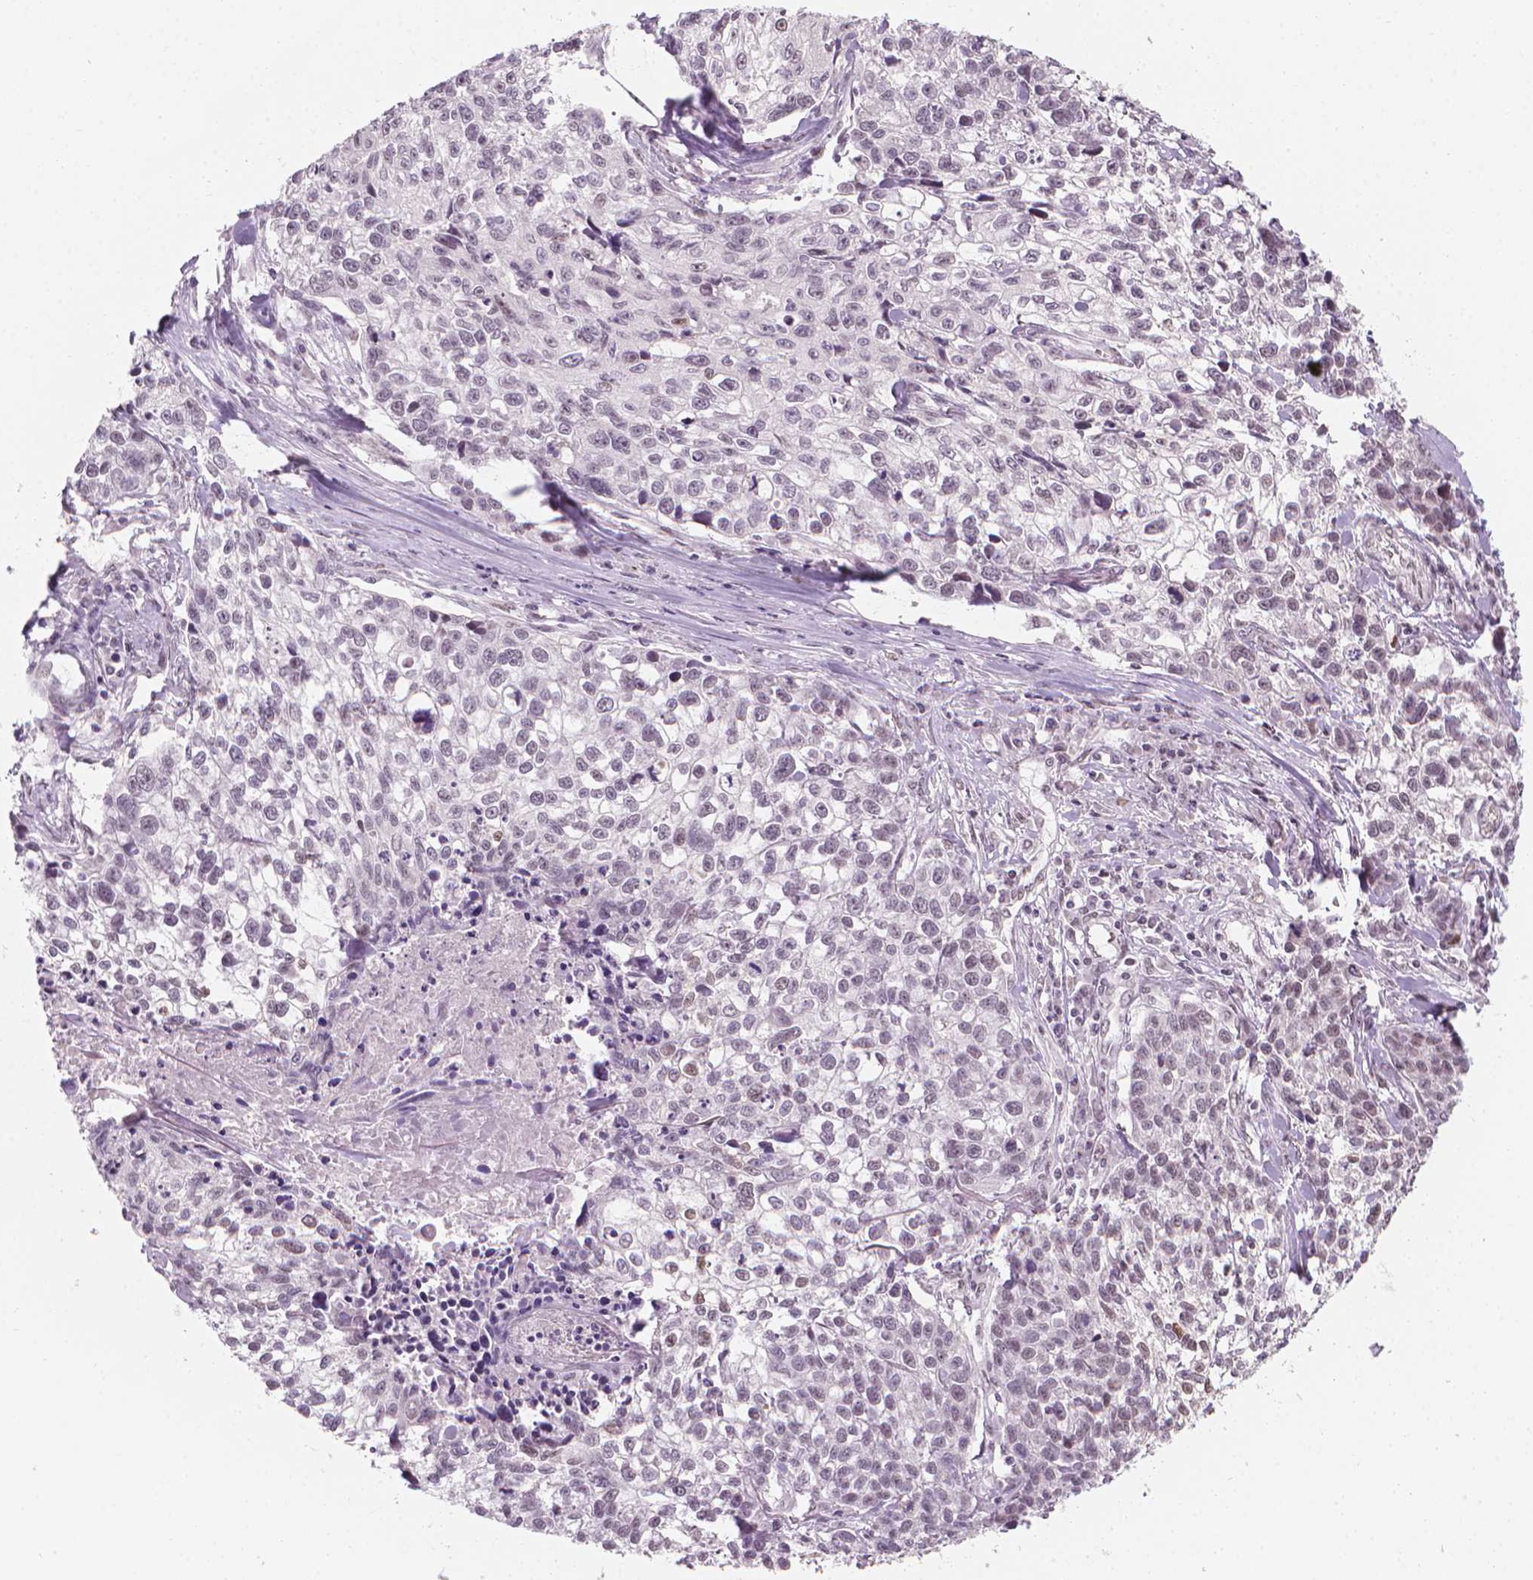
{"staining": {"intensity": "weak", "quantity": "<25%", "location": "nuclear"}, "tissue": "lung cancer", "cell_type": "Tumor cells", "image_type": "cancer", "snomed": [{"axis": "morphology", "description": "Squamous cell carcinoma, NOS"}, {"axis": "topography", "description": "Lung"}], "caption": "An image of lung cancer stained for a protein displays no brown staining in tumor cells.", "gene": "CDKN1C", "patient": {"sex": "male", "age": 74}}